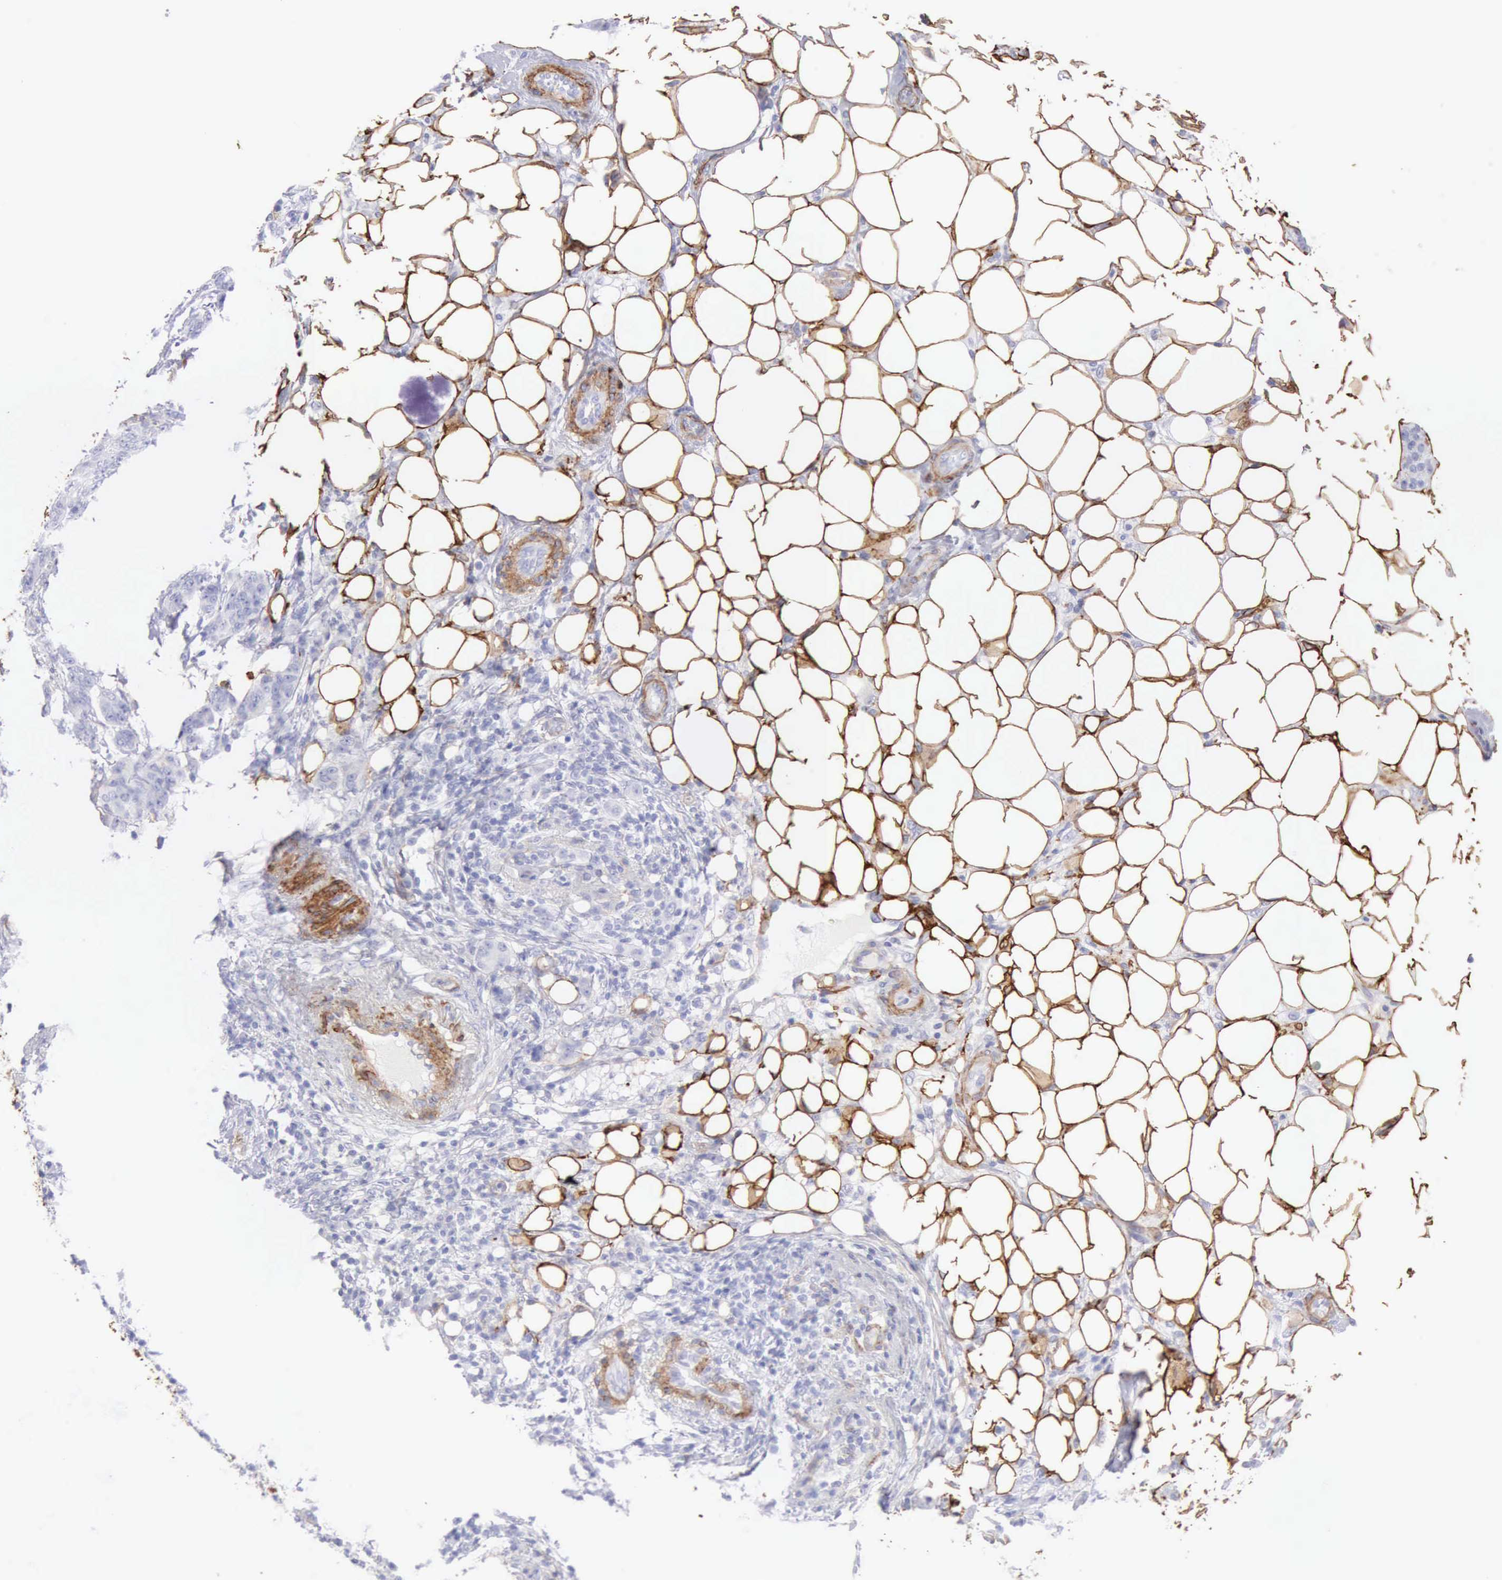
{"staining": {"intensity": "negative", "quantity": "none", "location": "none"}, "tissue": "breast cancer", "cell_type": "Tumor cells", "image_type": "cancer", "snomed": [{"axis": "morphology", "description": "Duct carcinoma"}, {"axis": "topography", "description": "Breast"}], "caption": "Breast cancer was stained to show a protein in brown. There is no significant staining in tumor cells. (Stains: DAB immunohistochemistry with hematoxylin counter stain, Microscopy: brightfield microscopy at high magnification).", "gene": "AOC3", "patient": {"sex": "female", "age": 40}}